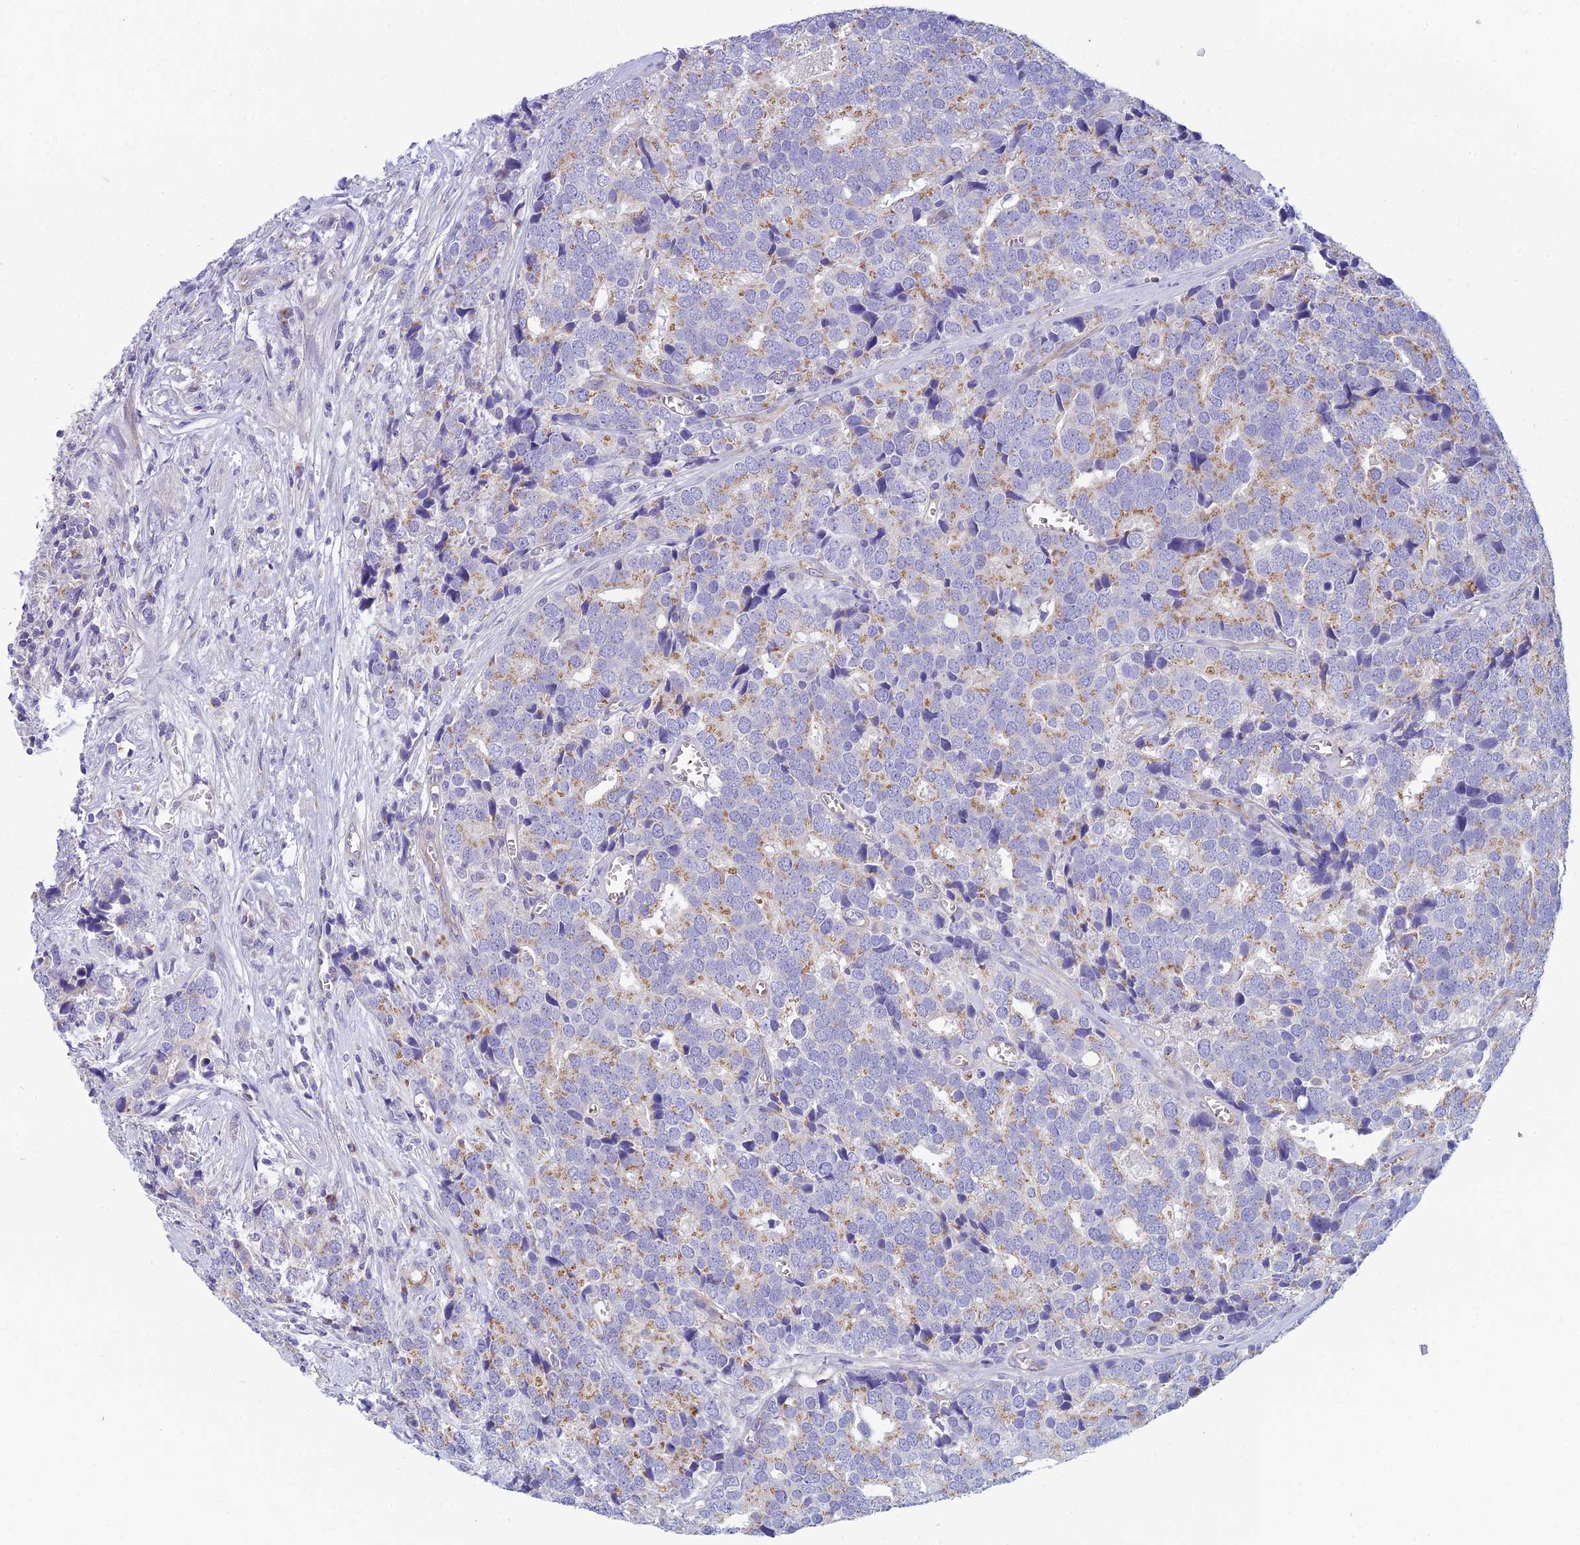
{"staining": {"intensity": "weak", "quantity": "25%-75%", "location": "cytoplasmic/membranous"}, "tissue": "prostate cancer", "cell_type": "Tumor cells", "image_type": "cancer", "snomed": [{"axis": "morphology", "description": "Adenocarcinoma, High grade"}, {"axis": "topography", "description": "Prostate"}], "caption": "Protein analysis of prostate adenocarcinoma (high-grade) tissue exhibits weak cytoplasmic/membranous positivity in approximately 25%-75% of tumor cells. The staining was performed using DAB (3,3'-diaminobenzidine), with brown indicating positive protein expression. Nuclei are stained blue with hematoxylin.", "gene": "ZNF564", "patient": {"sex": "male", "age": 71}}